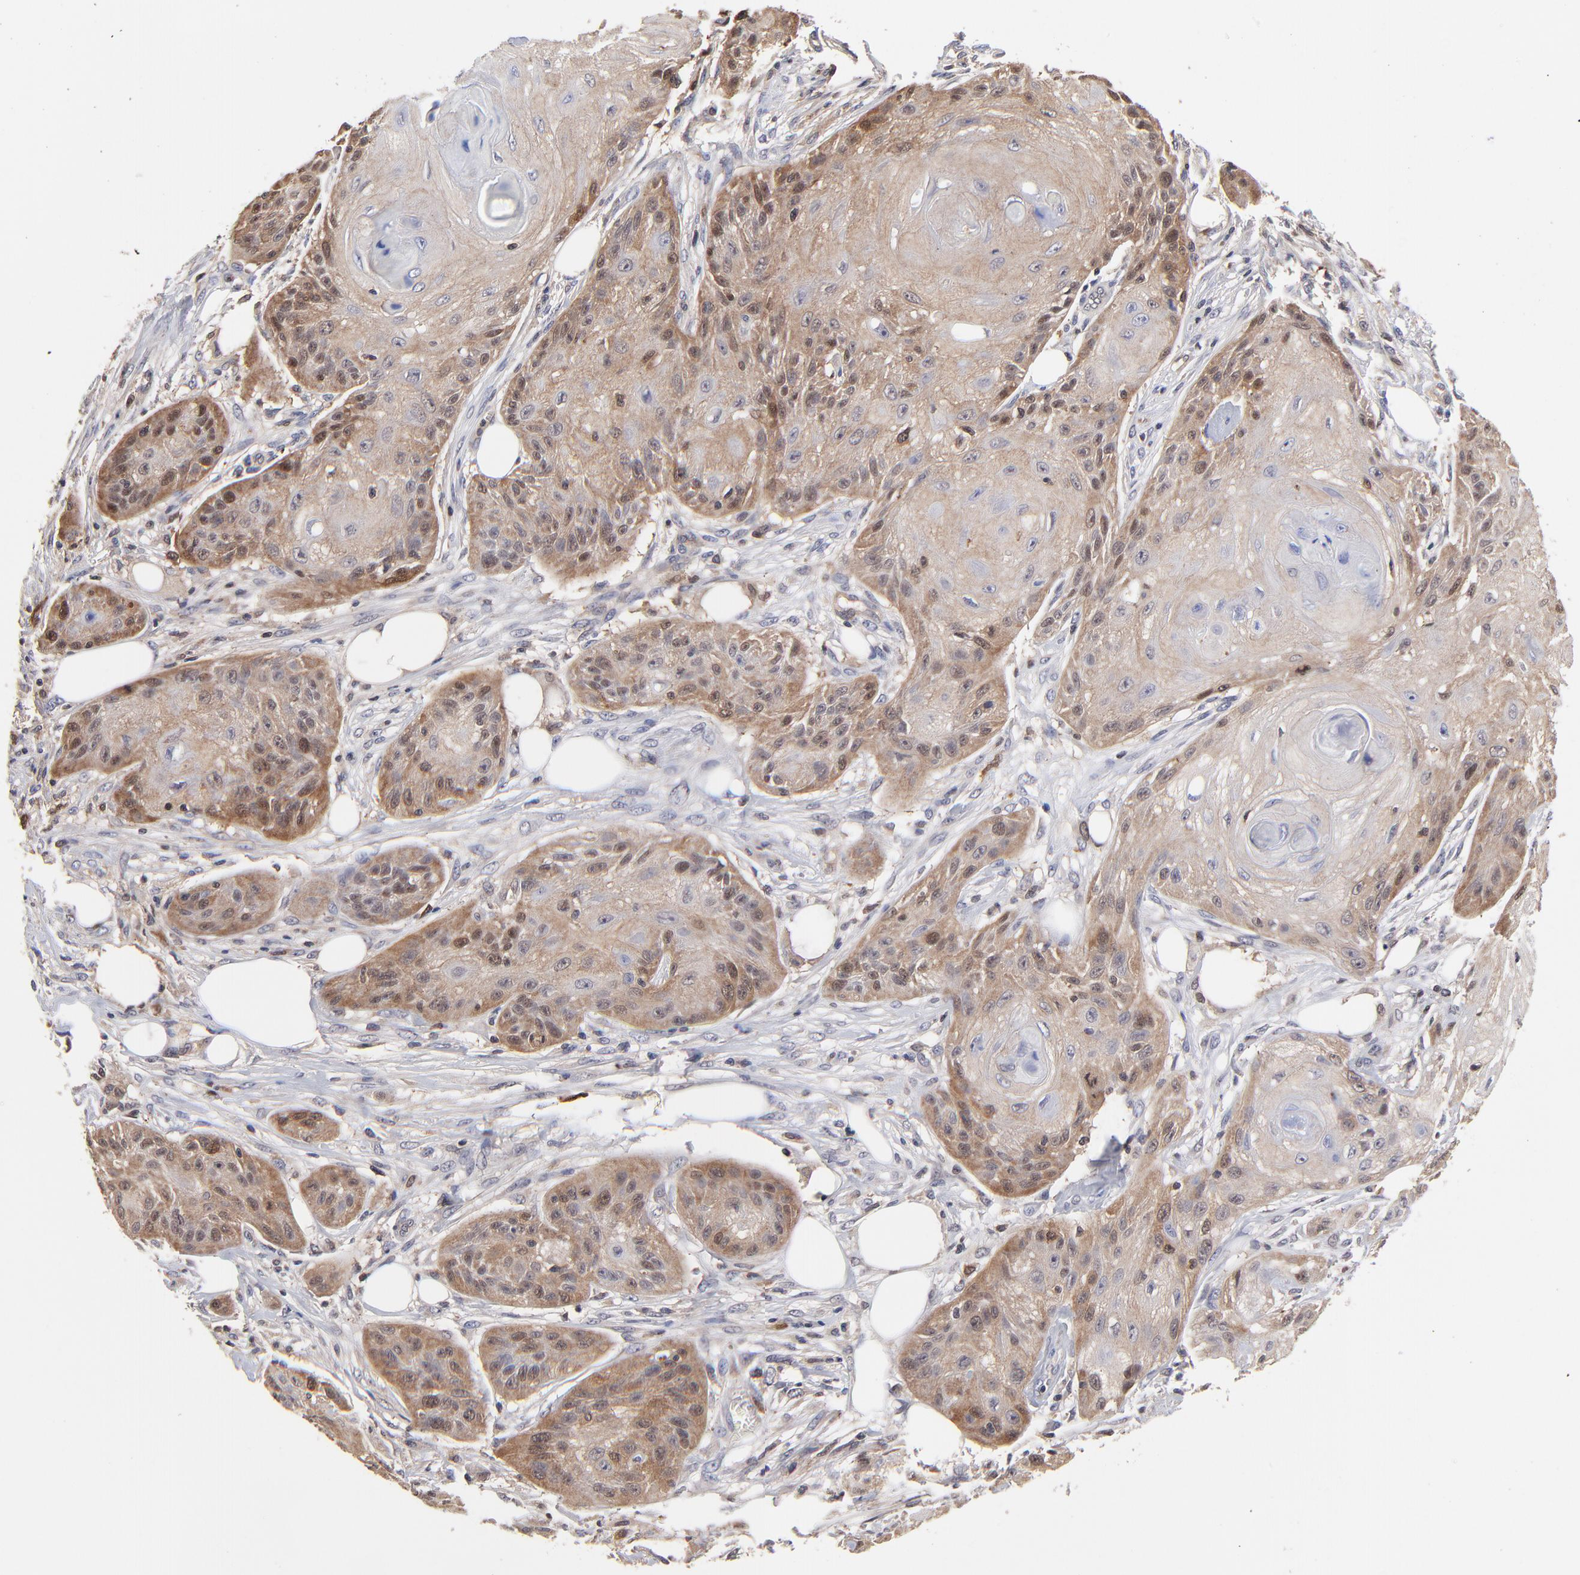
{"staining": {"intensity": "moderate", "quantity": ">75%", "location": "cytoplasmic/membranous,nuclear"}, "tissue": "skin cancer", "cell_type": "Tumor cells", "image_type": "cancer", "snomed": [{"axis": "morphology", "description": "Squamous cell carcinoma, NOS"}, {"axis": "topography", "description": "Skin"}], "caption": "Skin cancer (squamous cell carcinoma) tissue demonstrates moderate cytoplasmic/membranous and nuclear staining in about >75% of tumor cells, visualized by immunohistochemistry.", "gene": "DCTPP1", "patient": {"sex": "female", "age": 88}}